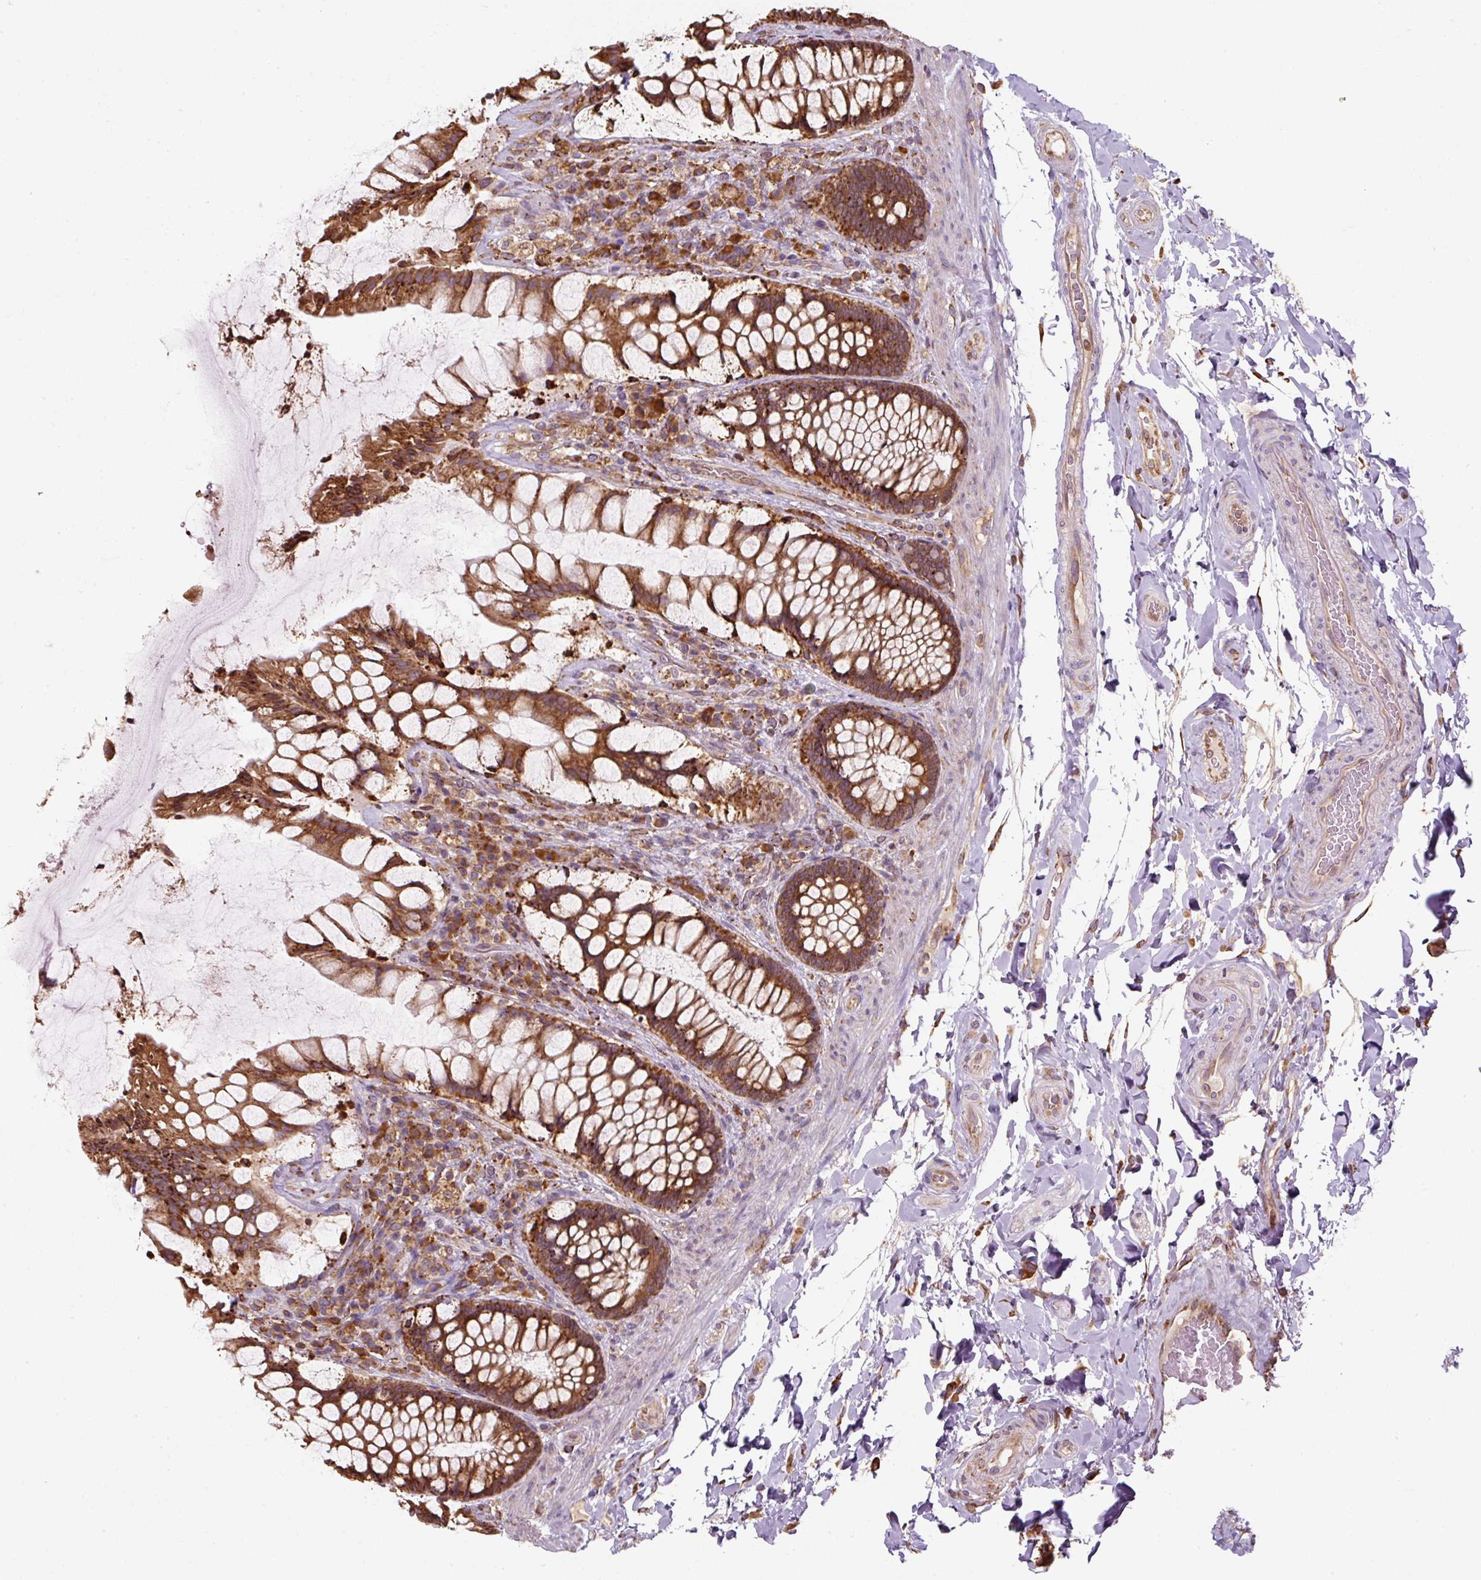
{"staining": {"intensity": "moderate", "quantity": ">75%", "location": "cytoplasmic/membranous"}, "tissue": "rectum", "cell_type": "Glandular cells", "image_type": "normal", "snomed": [{"axis": "morphology", "description": "Normal tissue, NOS"}, {"axis": "topography", "description": "Rectum"}], "caption": "An image of human rectum stained for a protein demonstrates moderate cytoplasmic/membranous brown staining in glandular cells. Using DAB (brown) and hematoxylin (blue) stains, captured at high magnification using brightfield microscopy.", "gene": "PRKCSH", "patient": {"sex": "female", "age": 58}}